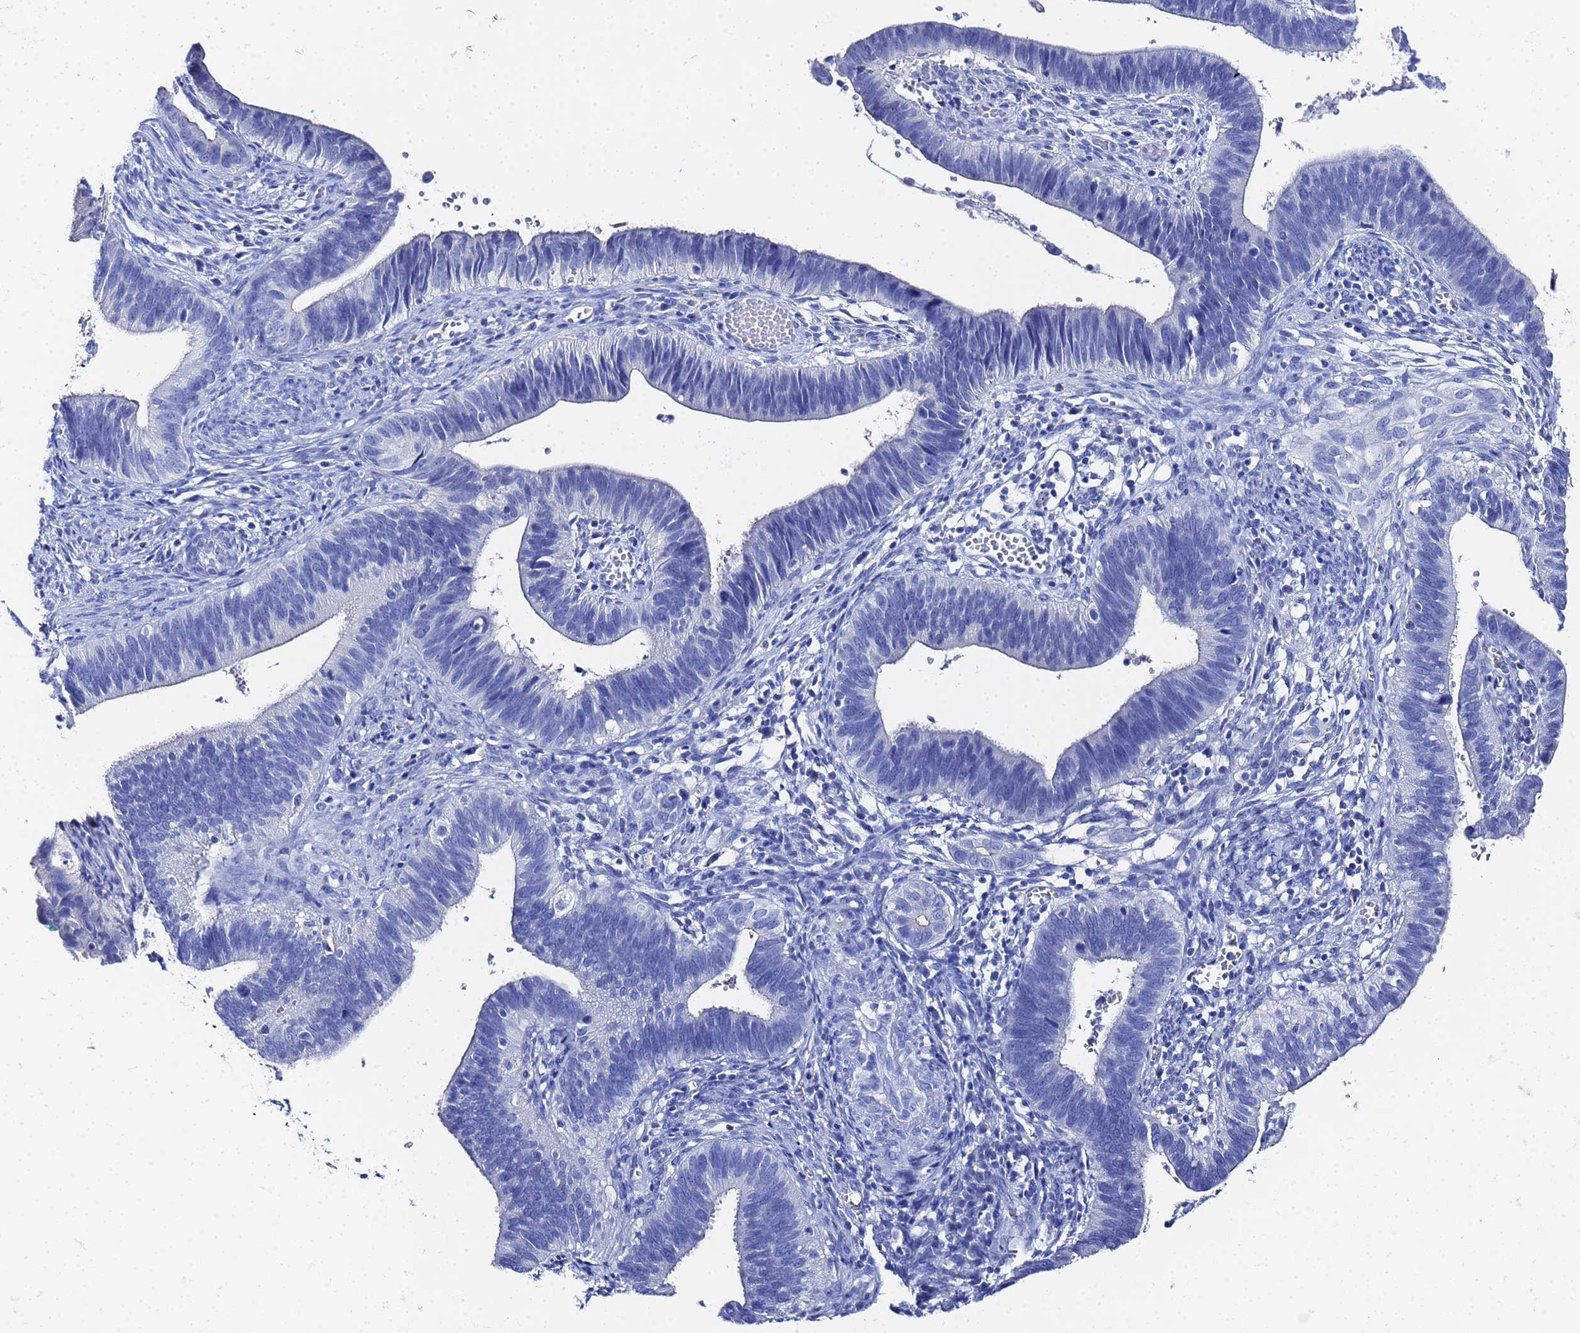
{"staining": {"intensity": "negative", "quantity": "none", "location": "none"}, "tissue": "cervical cancer", "cell_type": "Tumor cells", "image_type": "cancer", "snomed": [{"axis": "morphology", "description": "Adenocarcinoma, NOS"}, {"axis": "topography", "description": "Cervix"}], "caption": "An immunohistochemistry (IHC) image of cervical cancer (adenocarcinoma) is shown. There is no staining in tumor cells of cervical cancer (adenocarcinoma).", "gene": "GGT1", "patient": {"sex": "female", "age": 42}}